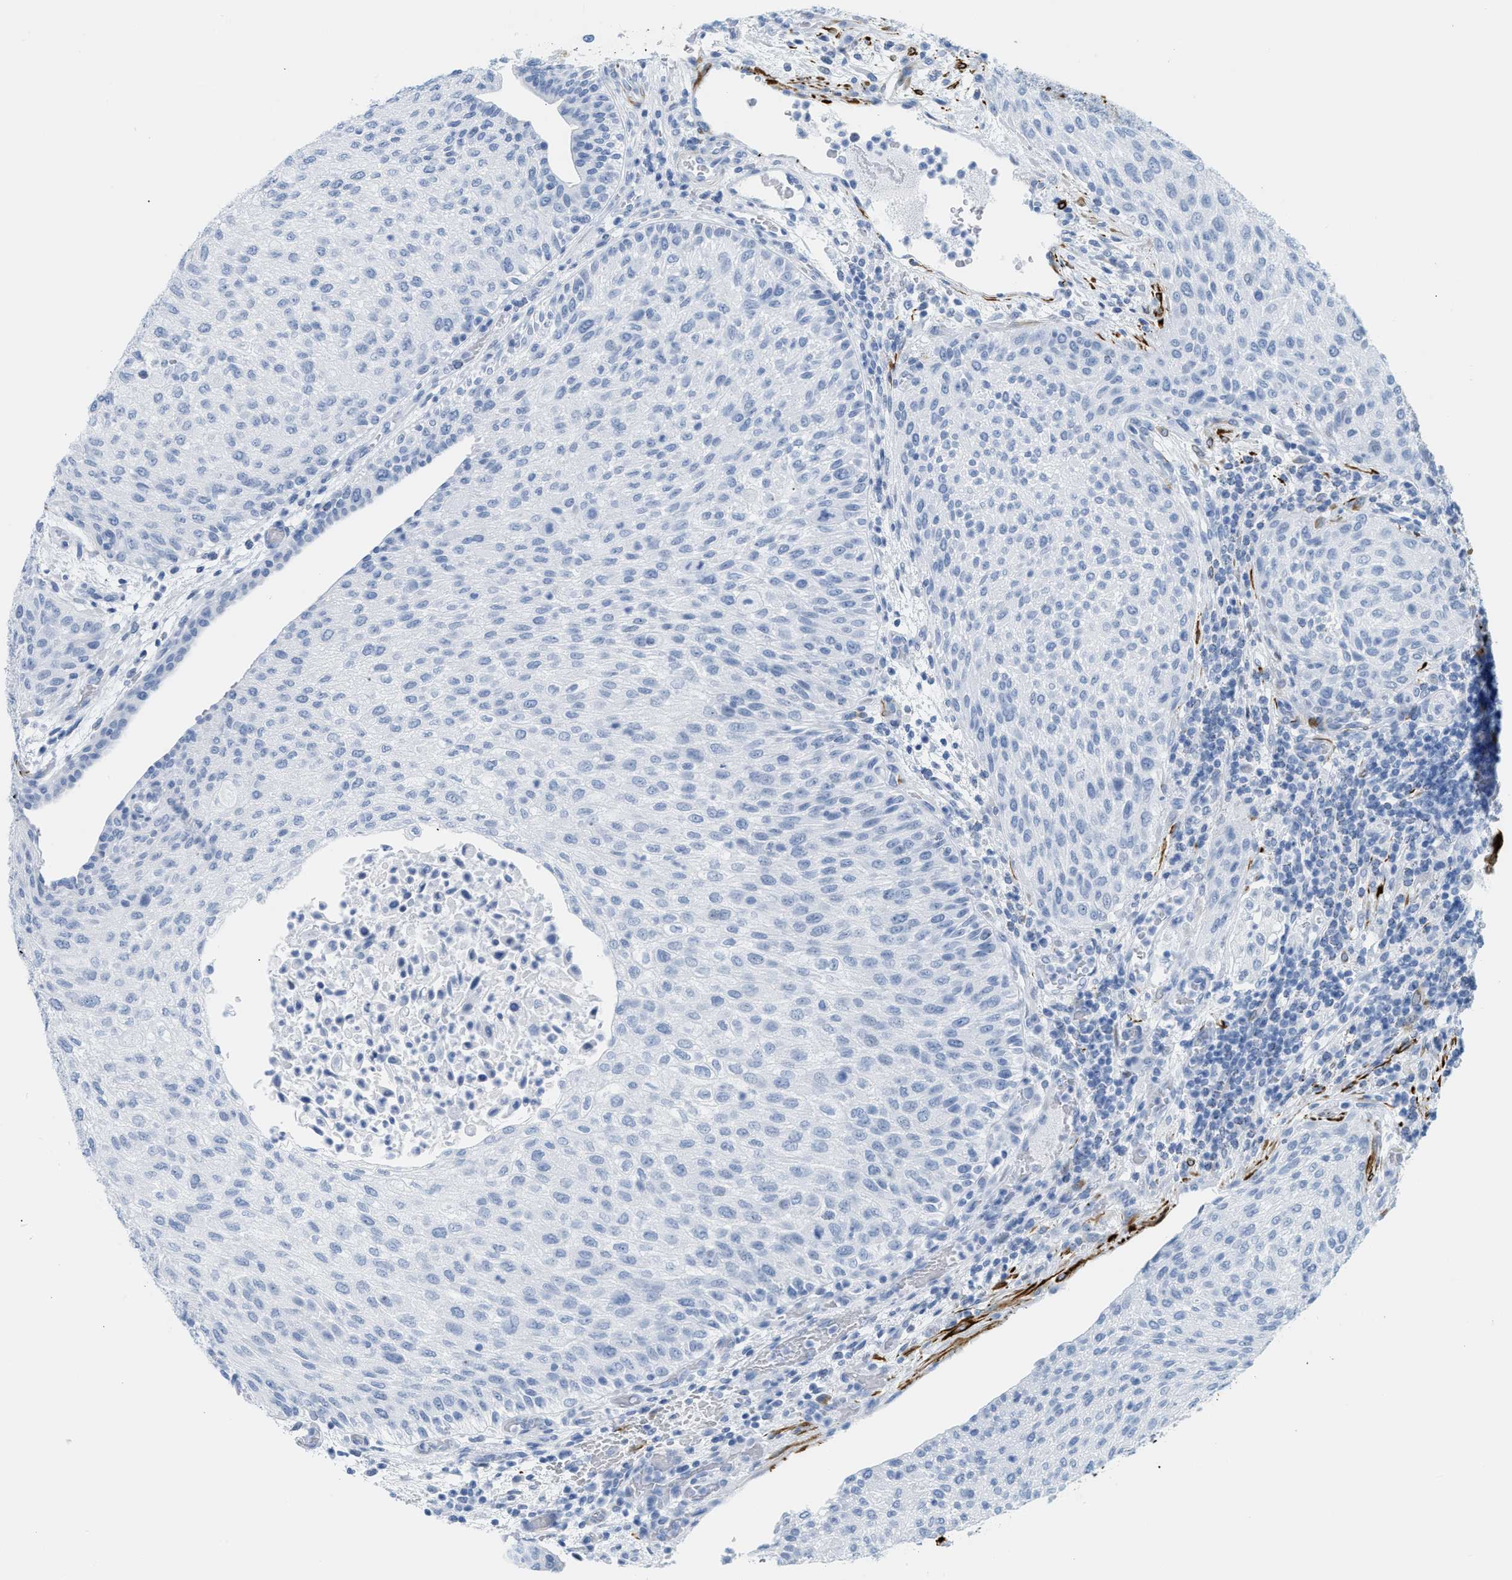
{"staining": {"intensity": "negative", "quantity": "none", "location": "none"}, "tissue": "urothelial cancer", "cell_type": "Tumor cells", "image_type": "cancer", "snomed": [{"axis": "morphology", "description": "Urothelial carcinoma, Low grade"}, {"axis": "morphology", "description": "Urothelial carcinoma, High grade"}, {"axis": "topography", "description": "Urinary bladder"}], "caption": "IHC photomicrograph of neoplastic tissue: human urothelial cancer stained with DAB shows no significant protein positivity in tumor cells.", "gene": "DES", "patient": {"sex": "male", "age": 35}}